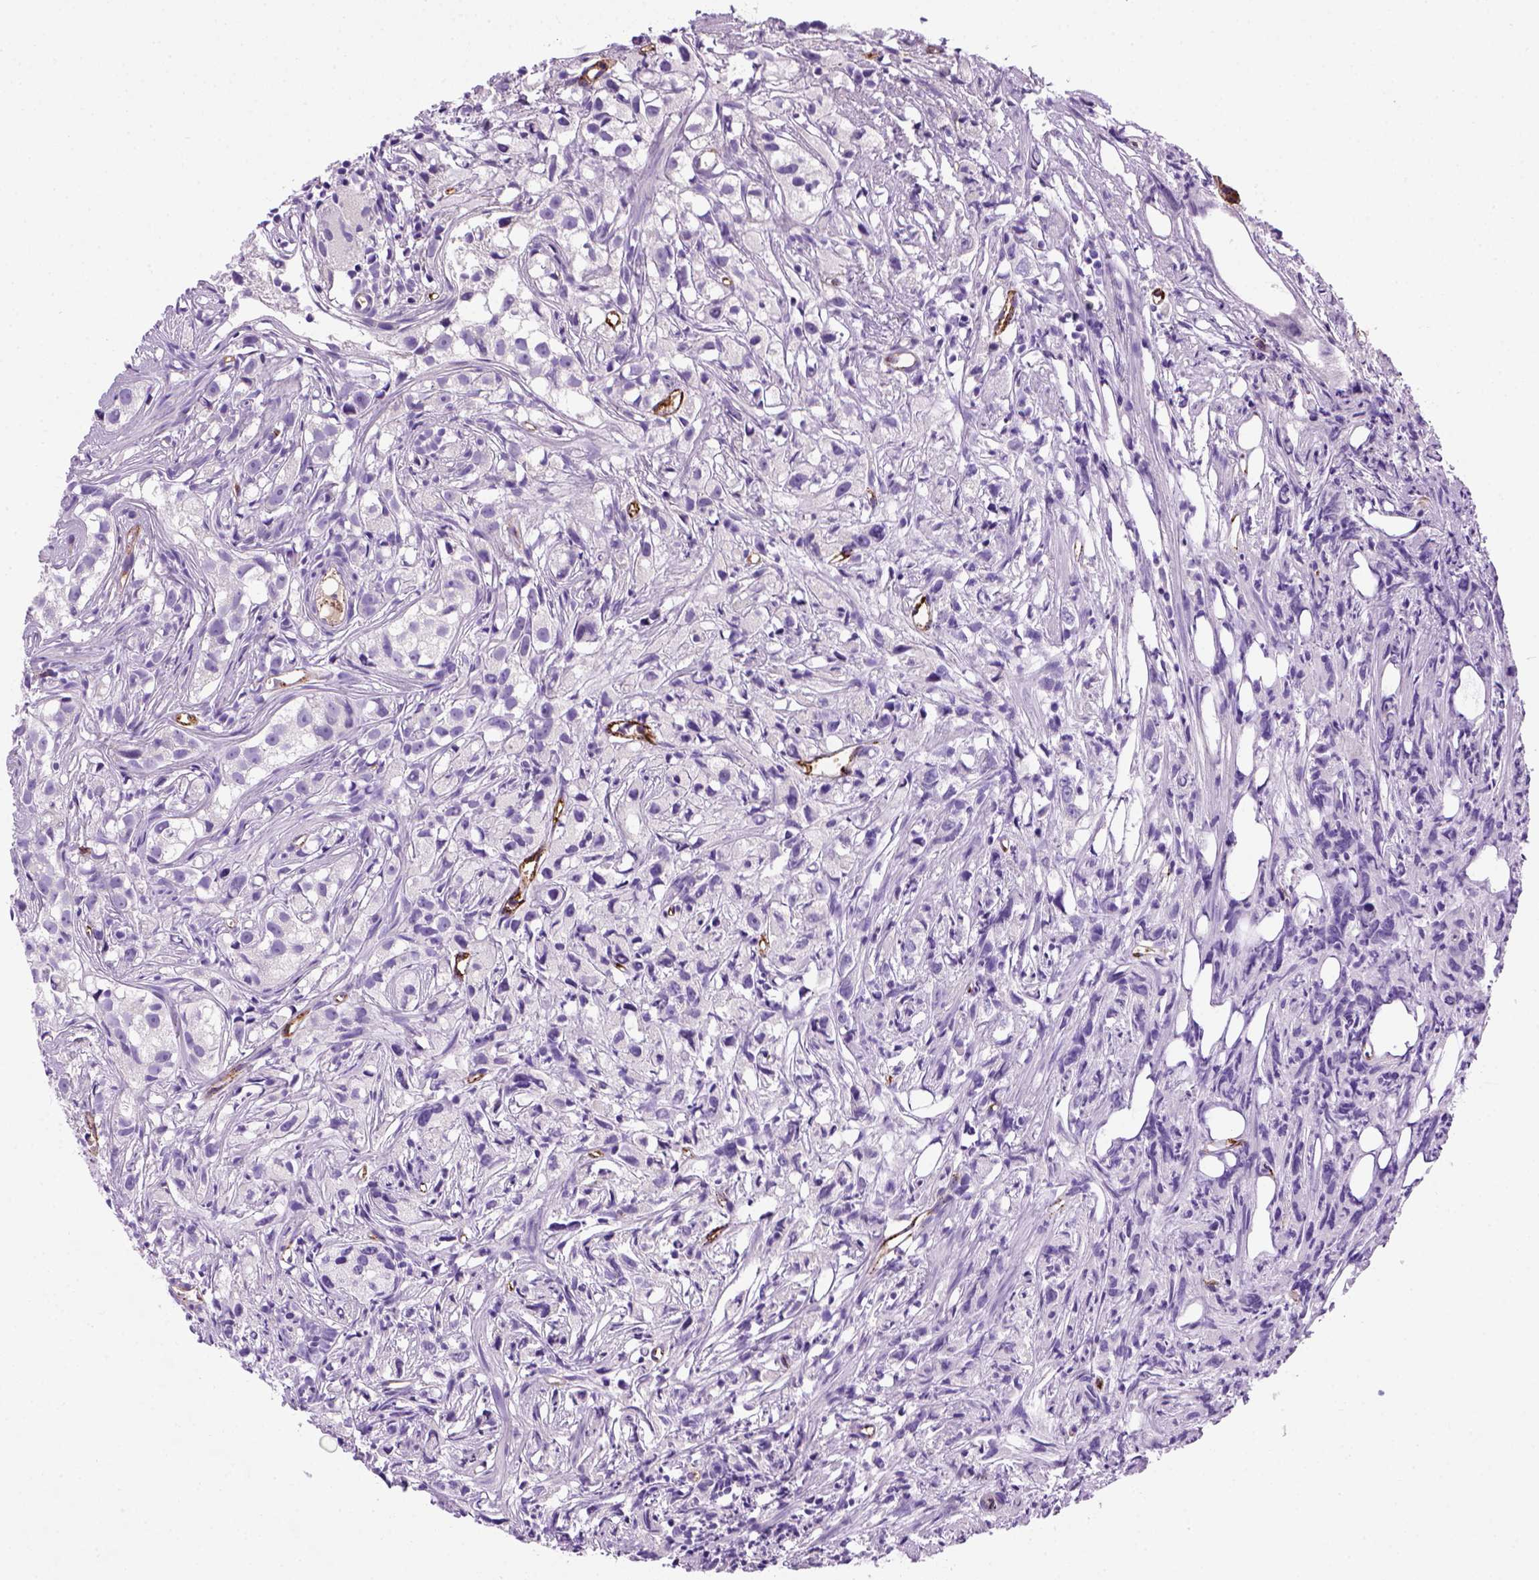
{"staining": {"intensity": "negative", "quantity": "none", "location": "none"}, "tissue": "prostate cancer", "cell_type": "Tumor cells", "image_type": "cancer", "snomed": [{"axis": "morphology", "description": "Adenocarcinoma, High grade"}, {"axis": "topography", "description": "Prostate"}], "caption": "This is an immunohistochemistry (IHC) histopathology image of human high-grade adenocarcinoma (prostate). There is no staining in tumor cells.", "gene": "VWF", "patient": {"sex": "male", "age": 68}}